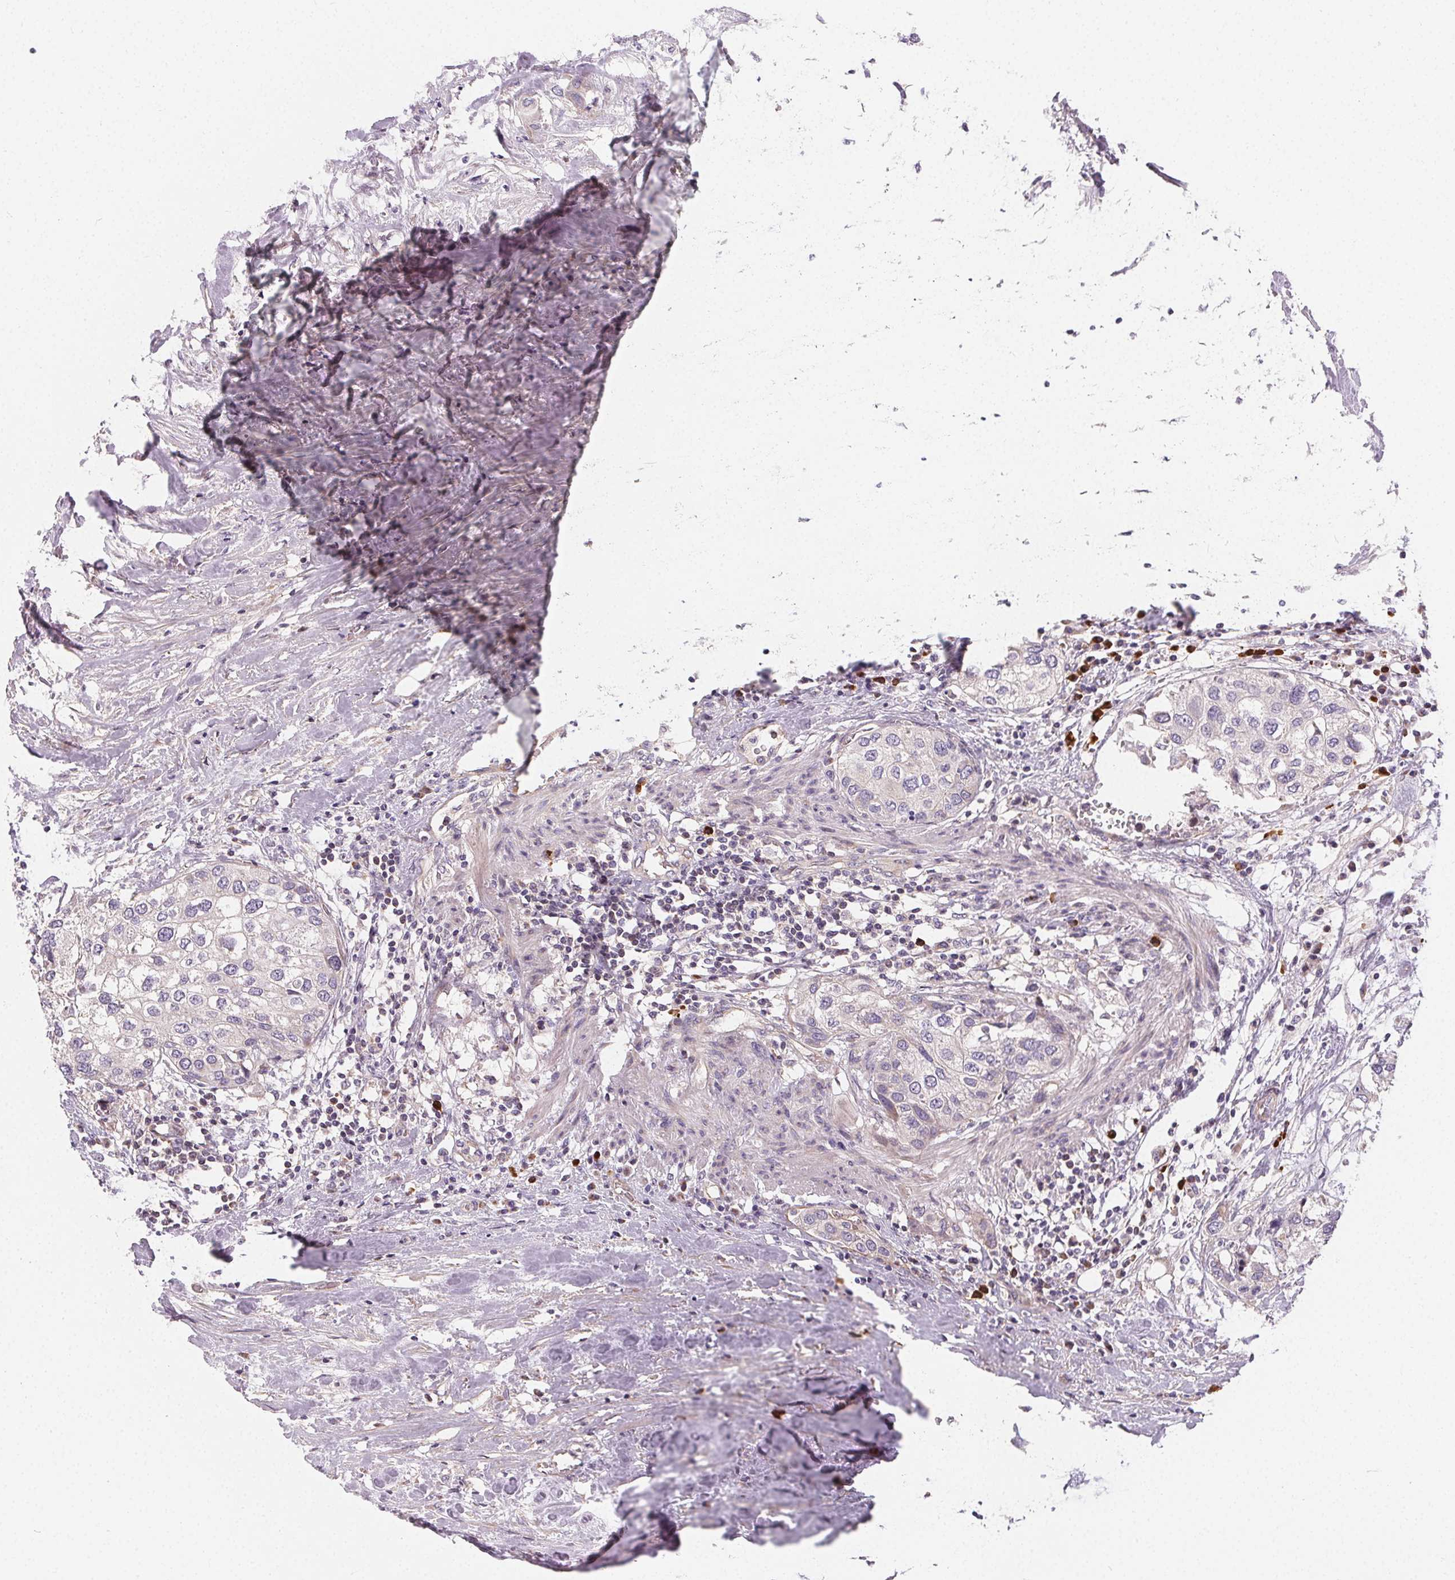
{"staining": {"intensity": "negative", "quantity": "none", "location": "none"}, "tissue": "urothelial cancer", "cell_type": "Tumor cells", "image_type": "cancer", "snomed": [{"axis": "morphology", "description": "Urothelial carcinoma, High grade"}, {"axis": "topography", "description": "Urinary bladder"}], "caption": "This is an IHC image of urothelial cancer. There is no positivity in tumor cells.", "gene": "APLP1", "patient": {"sex": "male", "age": 64}}